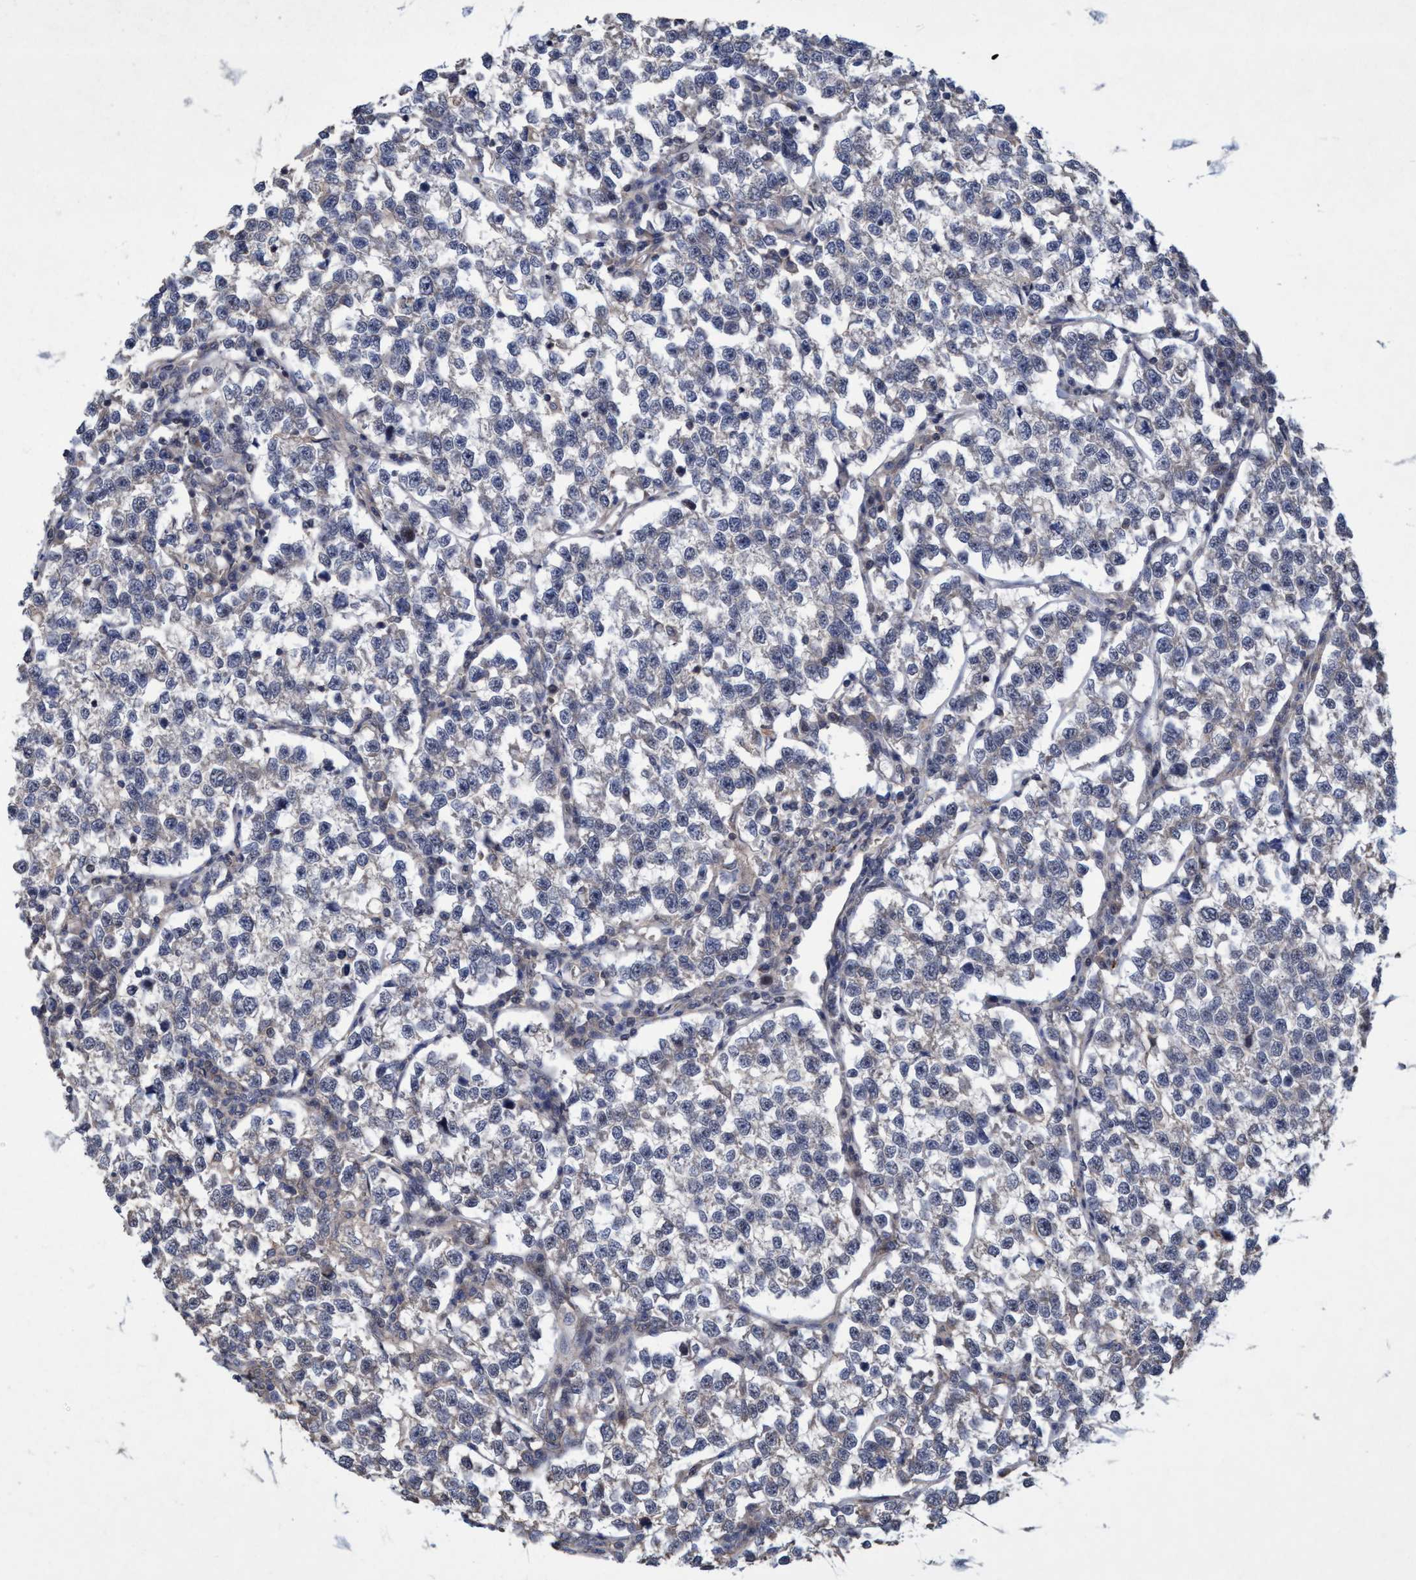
{"staining": {"intensity": "negative", "quantity": "none", "location": "none"}, "tissue": "testis cancer", "cell_type": "Tumor cells", "image_type": "cancer", "snomed": [{"axis": "morphology", "description": "Normal tissue, NOS"}, {"axis": "morphology", "description": "Seminoma, NOS"}, {"axis": "topography", "description": "Testis"}], "caption": "Protein analysis of testis cancer (seminoma) shows no significant positivity in tumor cells.", "gene": "ZNF677", "patient": {"sex": "male", "age": 43}}